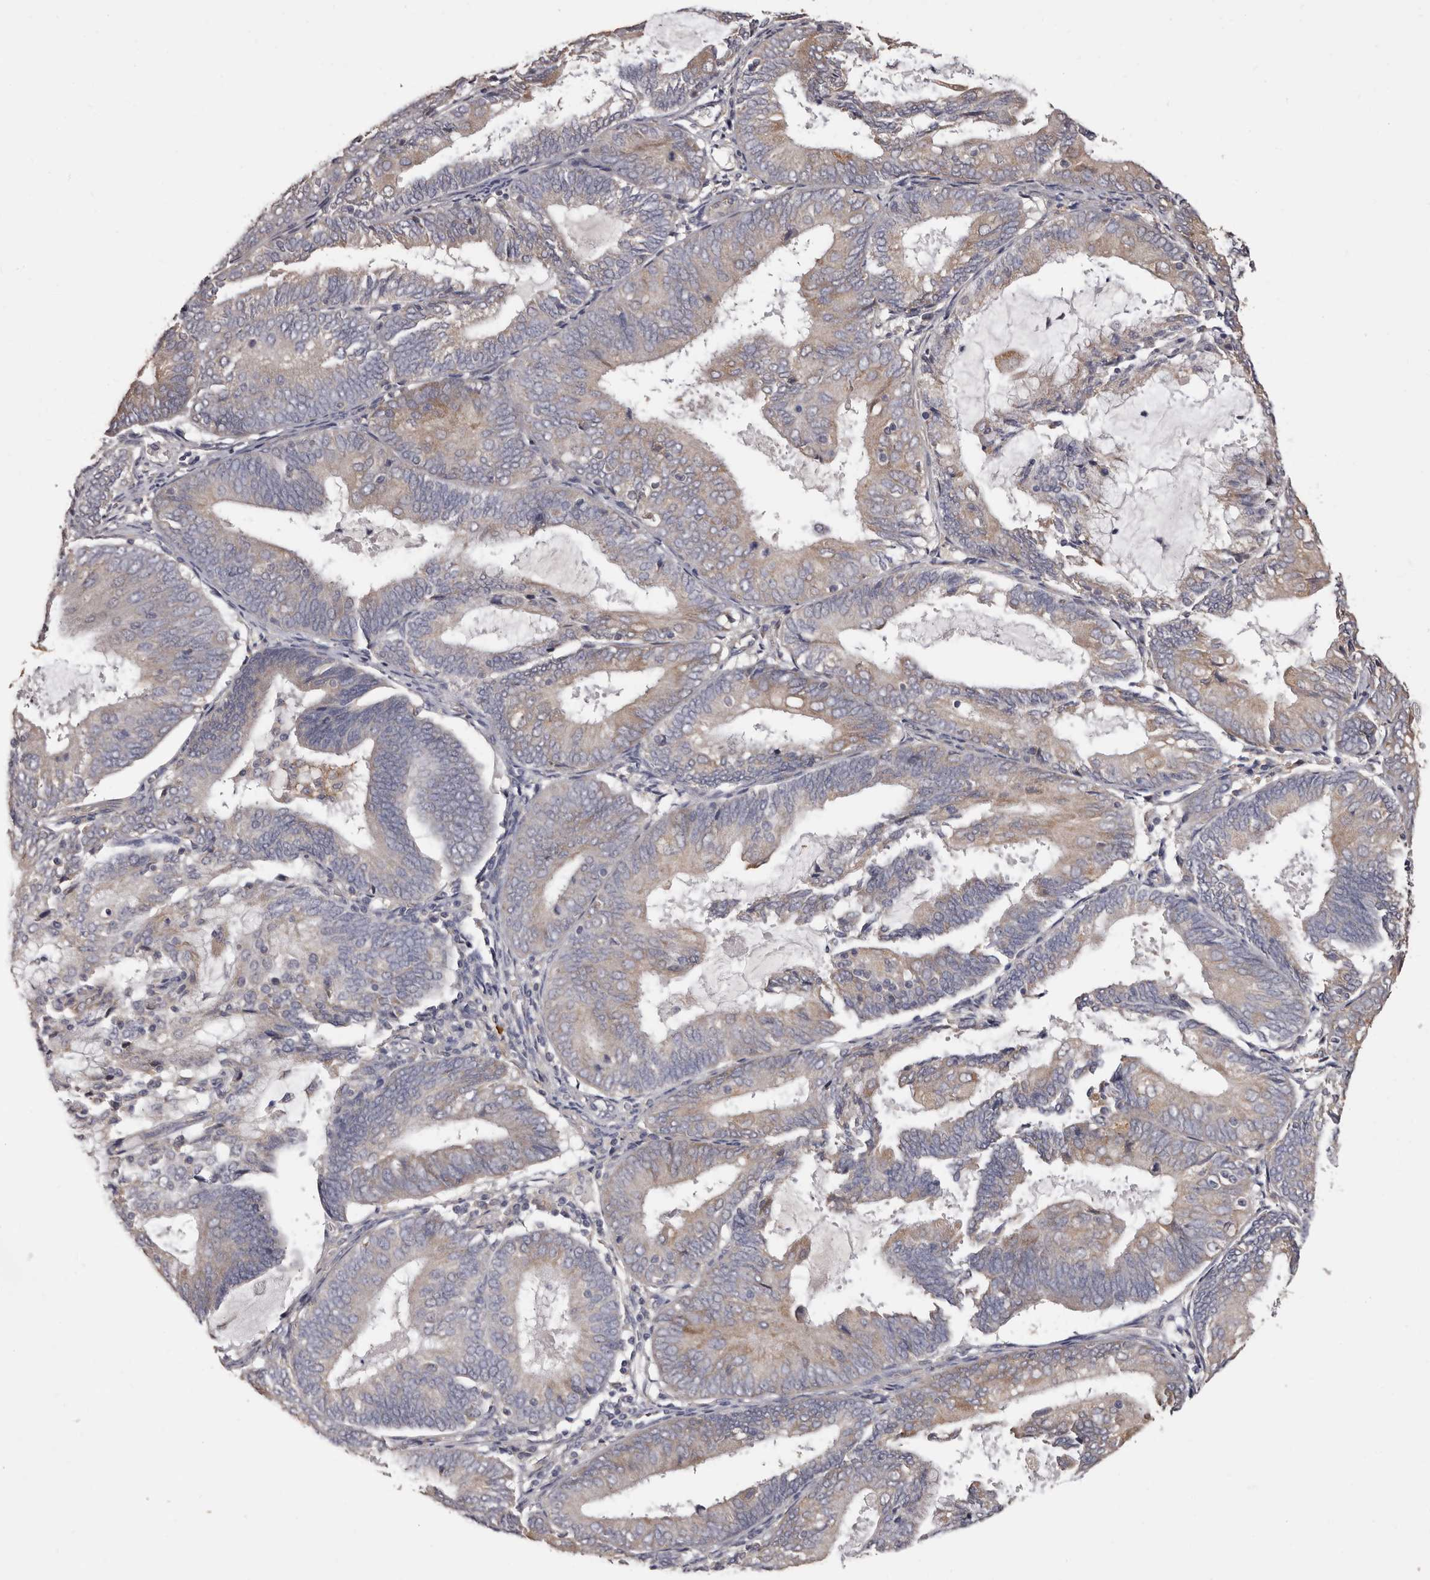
{"staining": {"intensity": "weak", "quantity": "25%-75%", "location": "cytoplasmic/membranous"}, "tissue": "endometrial cancer", "cell_type": "Tumor cells", "image_type": "cancer", "snomed": [{"axis": "morphology", "description": "Adenocarcinoma, NOS"}, {"axis": "topography", "description": "Endometrium"}], "caption": "The image shows a brown stain indicating the presence of a protein in the cytoplasmic/membranous of tumor cells in endometrial cancer (adenocarcinoma). (DAB IHC with brightfield microscopy, high magnification).", "gene": "ETNK1", "patient": {"sex": "female", "age": 81}}